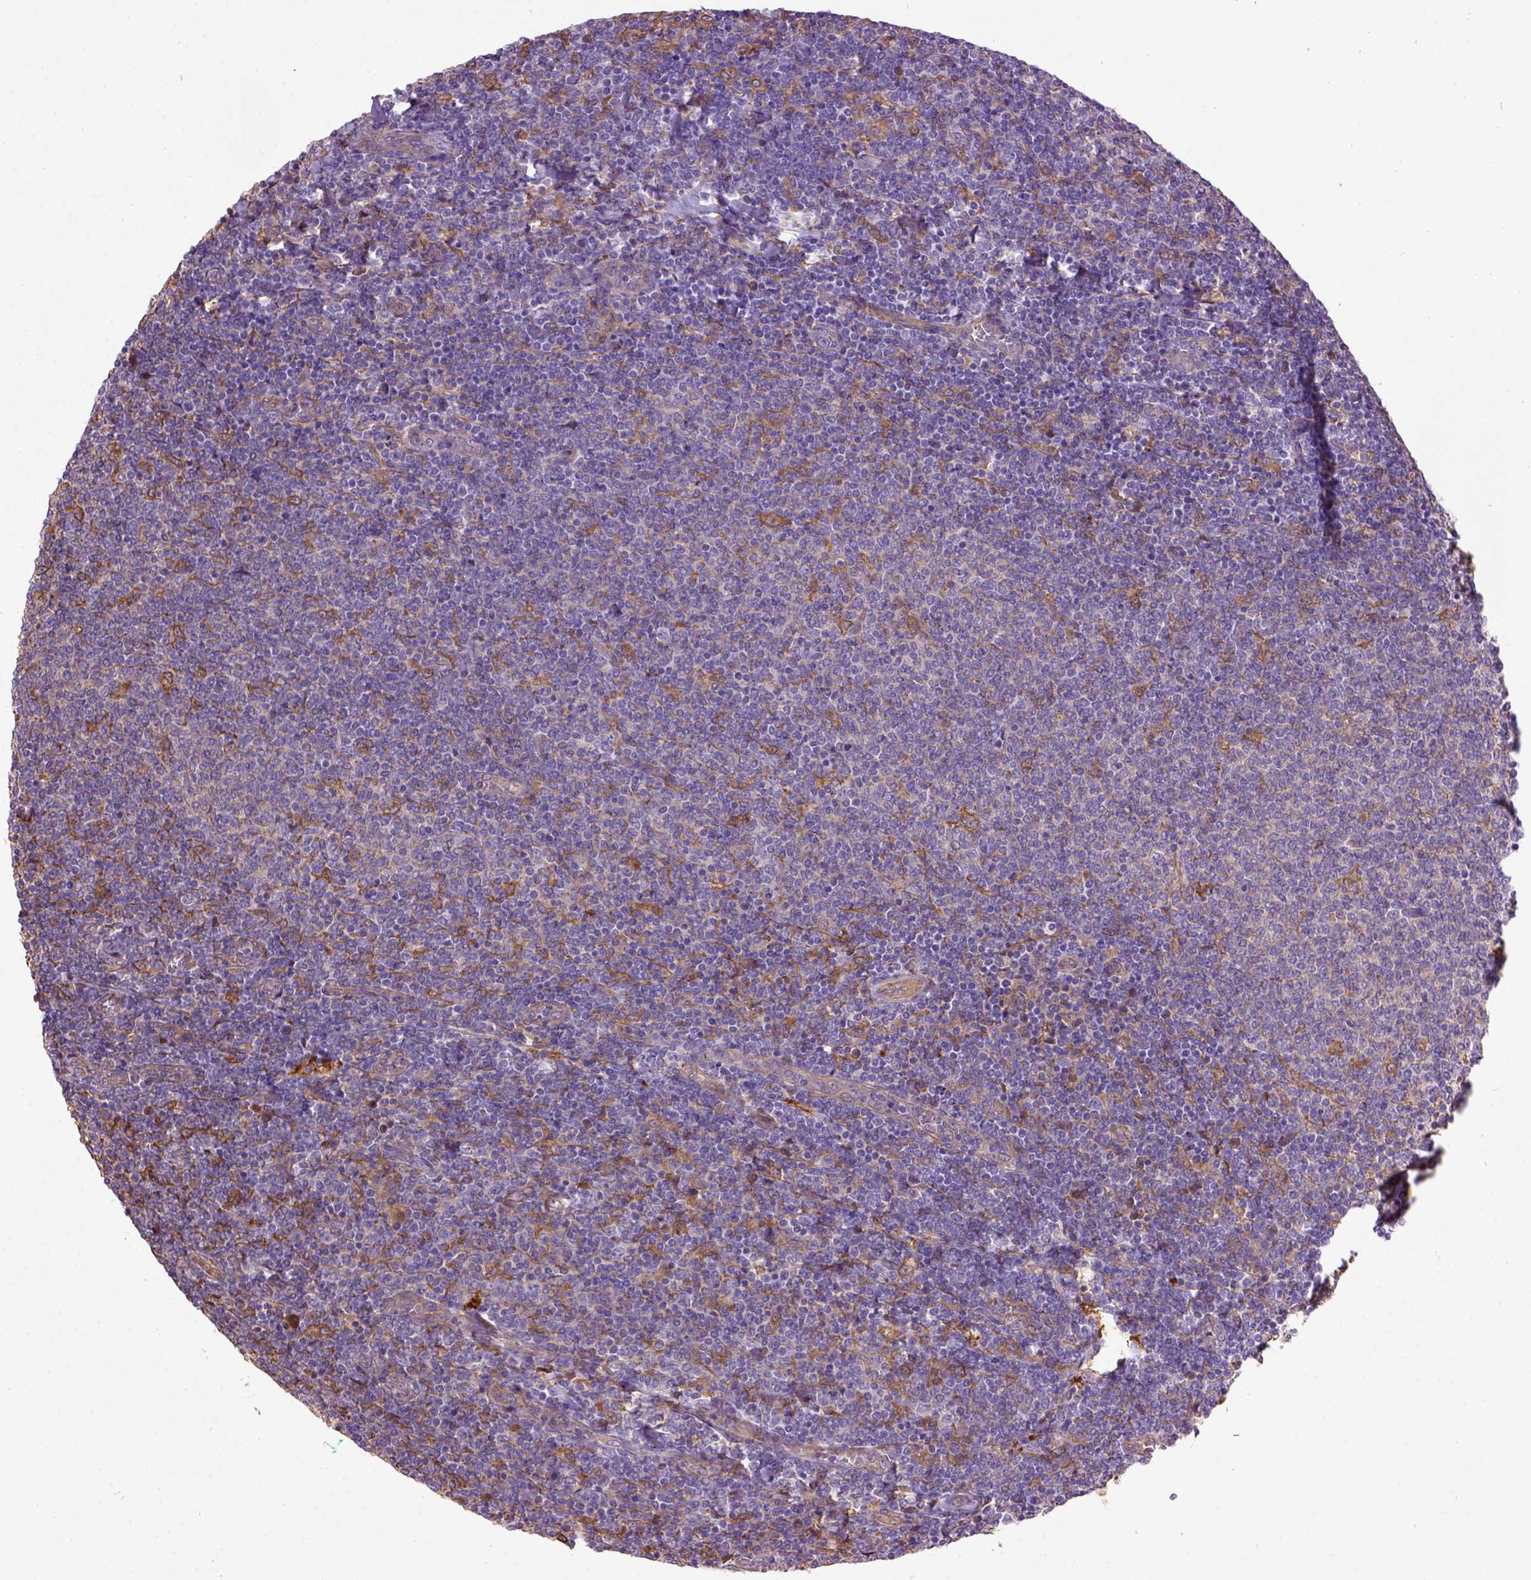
{"staining": {"intensity": "moderate", "quantity": "25%-75%", "location": "cytoplasmic/membranous"}, "tissue": "lymphoma", "cell_type": "Tumor cells", "image_type": "cancer", "snomed": [{"axis": "morphology", "description": "Malignant lymphoma, non-Hodgkin's type, Low grade"}, {"axis": "topography", "description": "Lymph node"}], "caption": "High-power microscopy captured an immunohistochemistry histopathology image of lymphoma, revealing moderate cytoplasmic/membranous staining in approximately 25%-75% of tumor cells. The staining is performed using DAB (3,3'-diaminobenzidine) brown chromogen to label protein expression. The nuclei are counter-stained blue using hematoxylin.", "gene": "SEMA4F", "patient": {"sex": "male", "age": 52}}